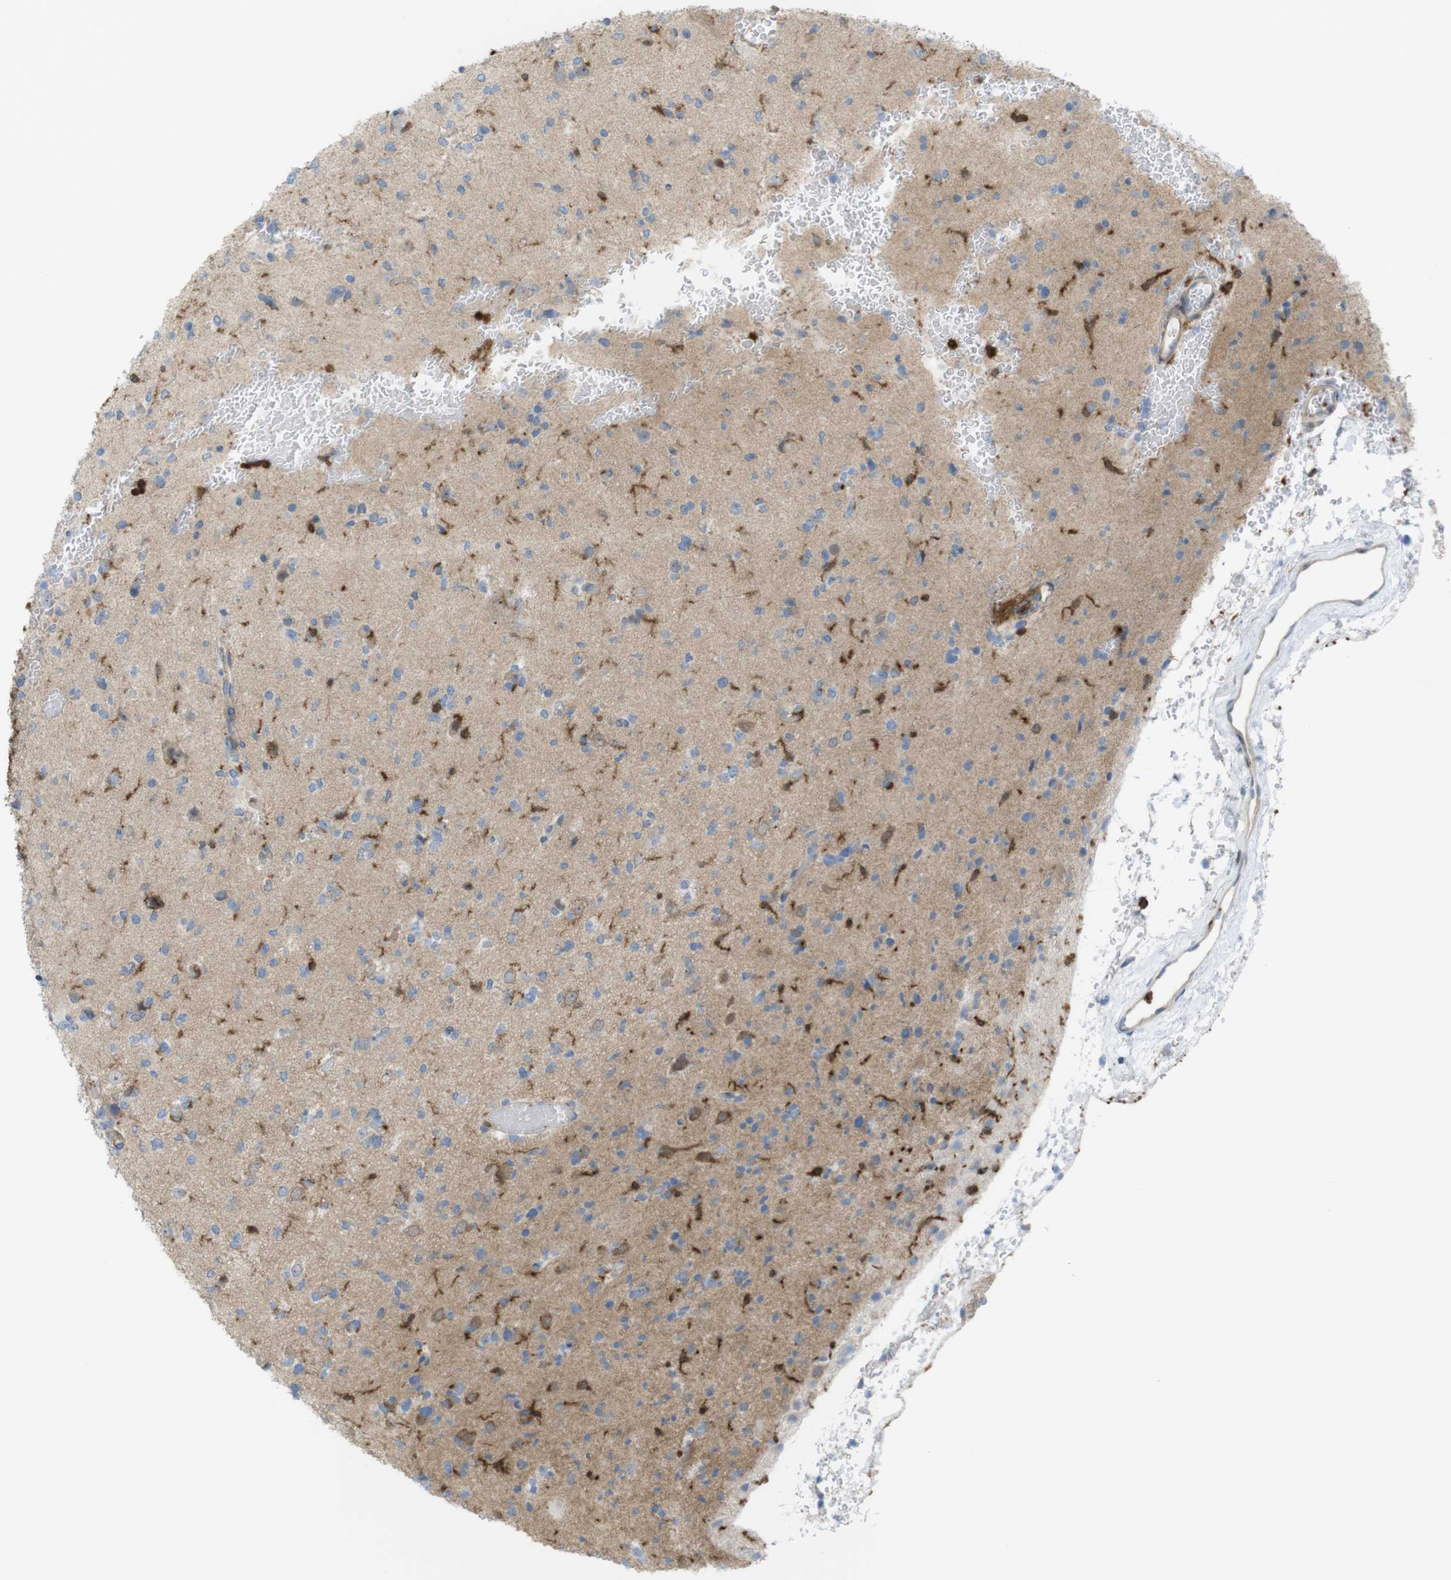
{"staining": {"intensity": "weak", "quantity": "<25%", "location": "cytoplasmic/membranous"}, "tissue": "glioma", "cell_type": "Tumor cells", "image_type": "cancer", "snomed": [{"axis": "morphology", "description": "Glioma, malignant, Low grade"}, {"axis": "topography", "description": "Brain"}], "caption": "High power microscopy micrograph of an immunohistochemistry image of malignant low-grade glioma, revealing no significant positivity in tumor cells.", "gene": "PRKCD", "patient": {"sex": "female", "age": 22}}